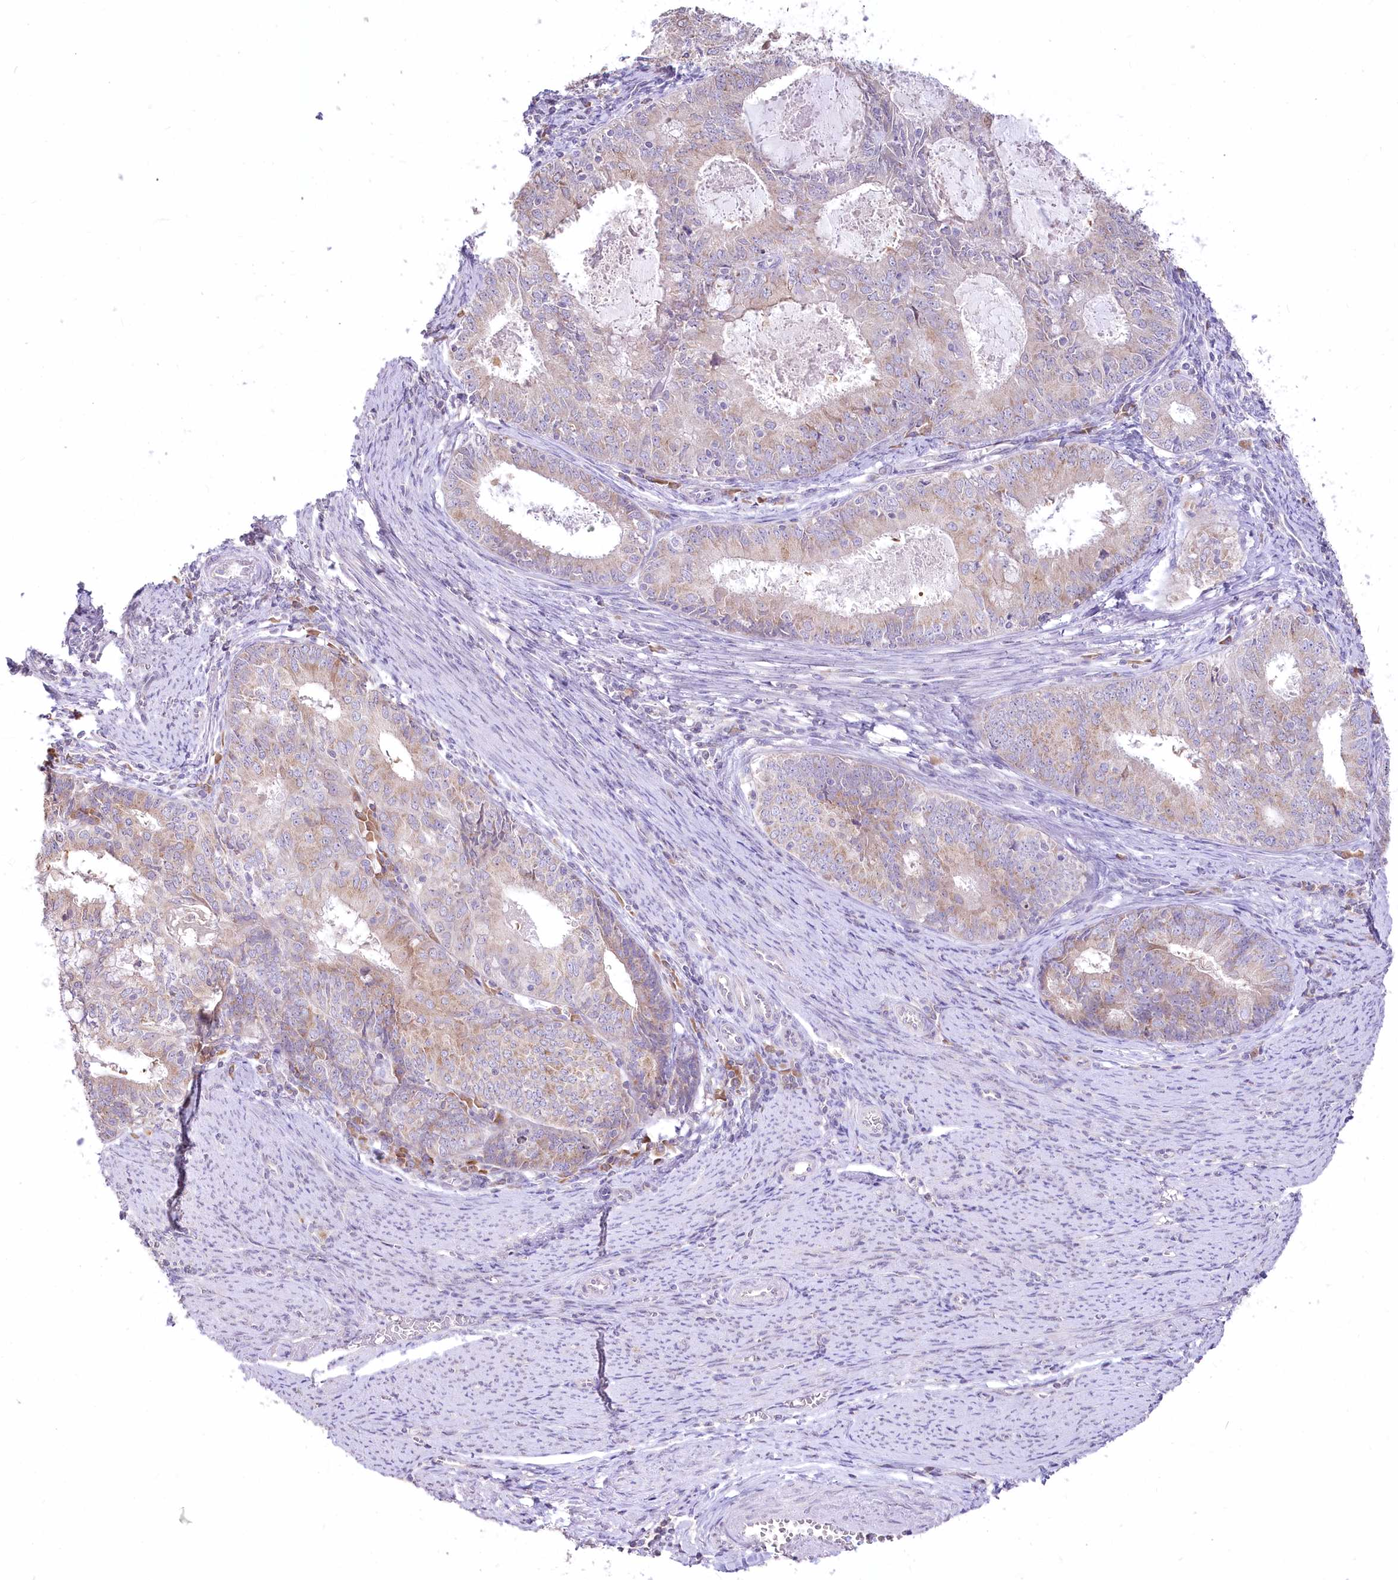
{"staining": {"intensity": "weak", "quantity": "<25%", "location": "cytoplasmic/membranous"}, "tissue": "endometrial cancer", "cell_type": "Tumor cells", "image_type": "cancer", "snomed": [{"axis": "morphology", "description": "Adenocarcinoma, NOS"}, {"axis": "topography", "description": "Endometrium"}], "caption": "This is a micrograph of immunohistochemistry staining of endometrial cancer, which shows no expression in tumor cells.", "gene": "STT3B", "patient": {"sex": "female", "age": 57}}